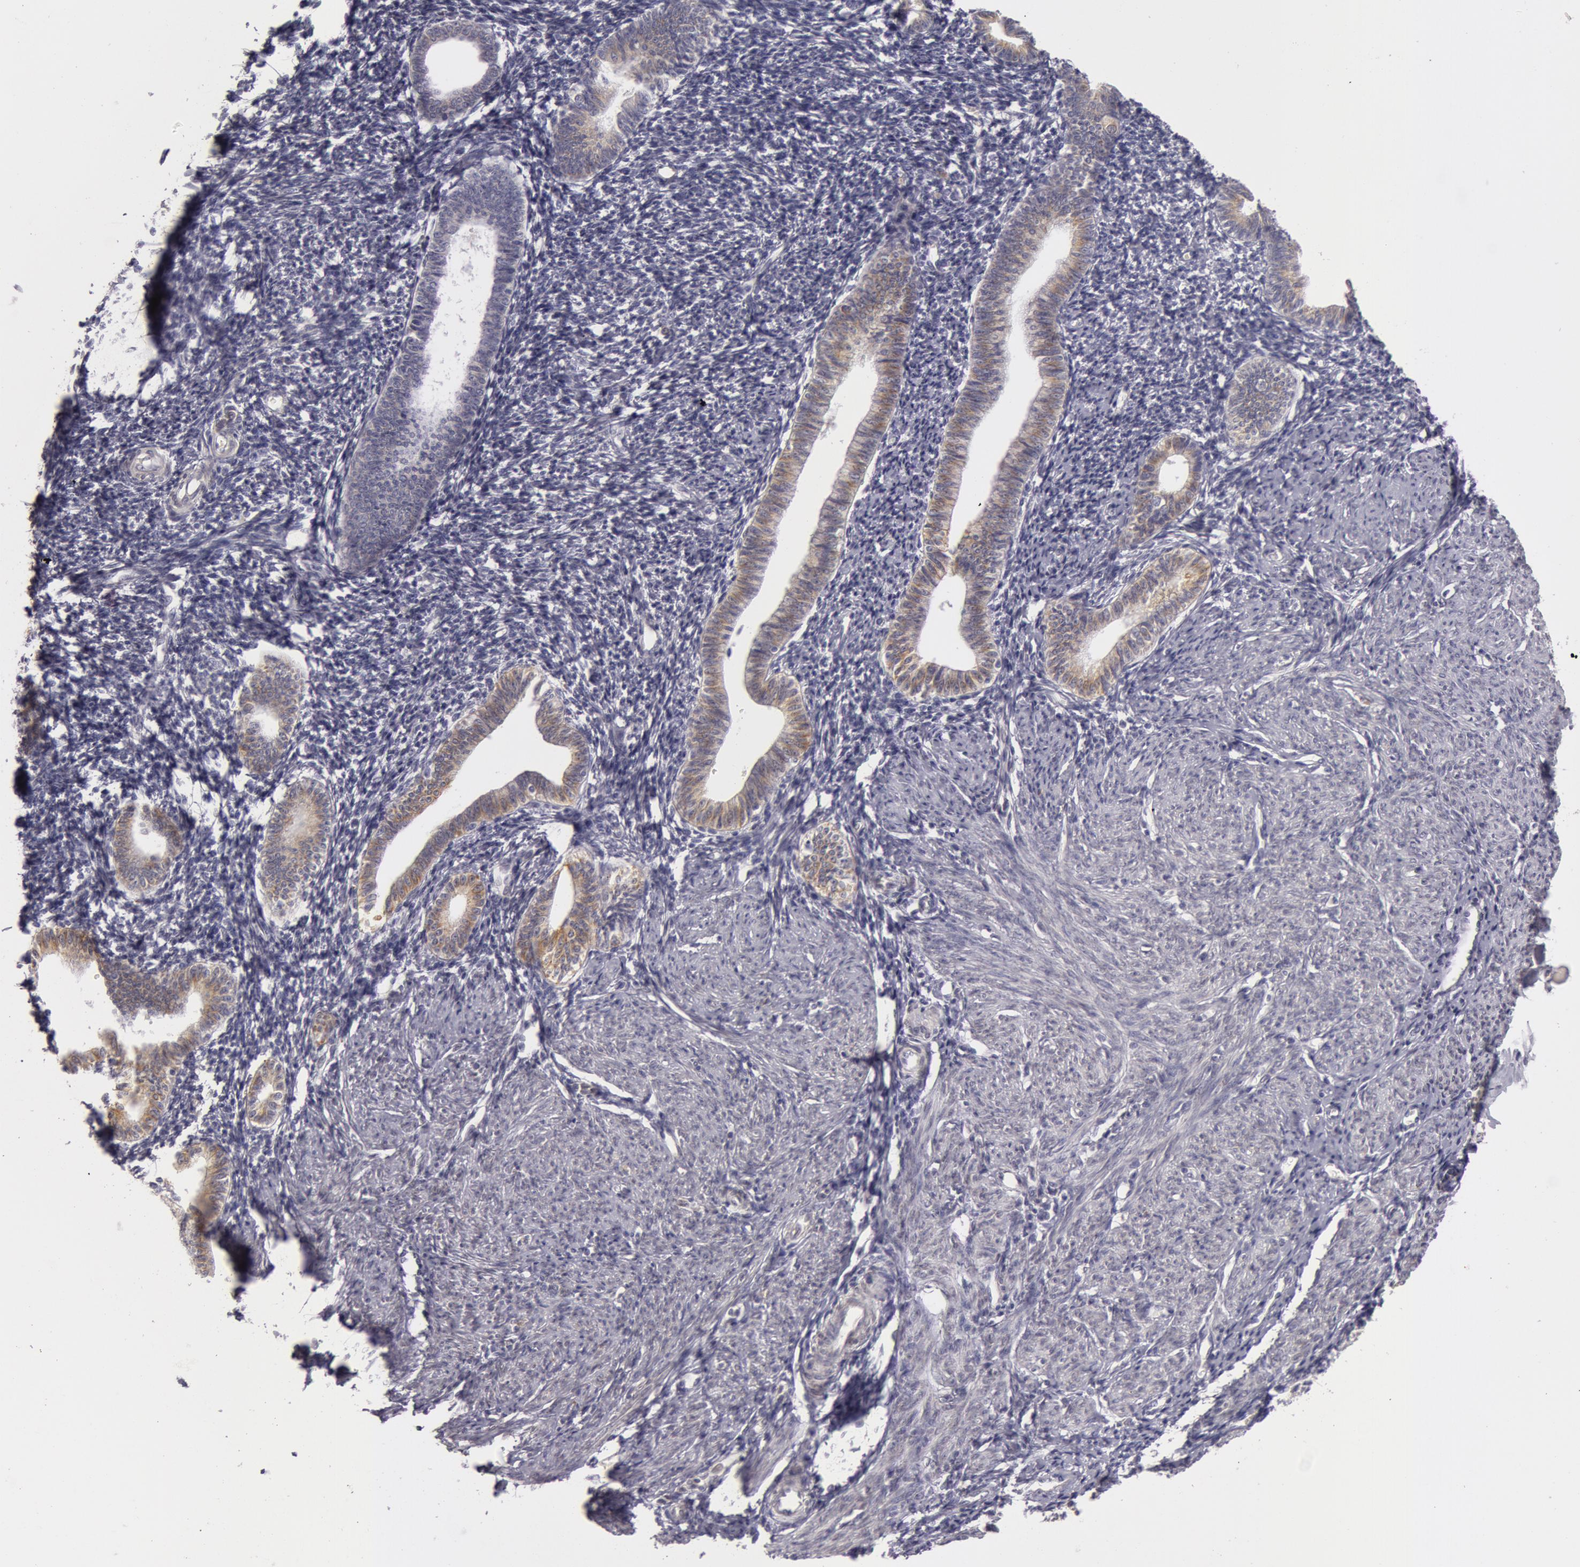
{"staining": {"intensity": "negative", "quantity": "none", "location": "none"}, "tissue": "endometrium", "cell_type": "Cells in endometrial stroma", "image_type": "normal", "snomed": [{"axis": "morphology", "description": "Normal tissue, NOS"}, {"axis": "topography", "description": "Endometrium"}], "caption": "Immunohistochemistry (IHC) of benign endometrium demonstrates no staining in cells in endometrial stroma. (DAB (3,3'-diaminobenzidine) immunohistochemistry visualized using brightfield microscopy, high magnification).", "gene": "KRT18", "patient": {"sex": "female", "age": 52}}